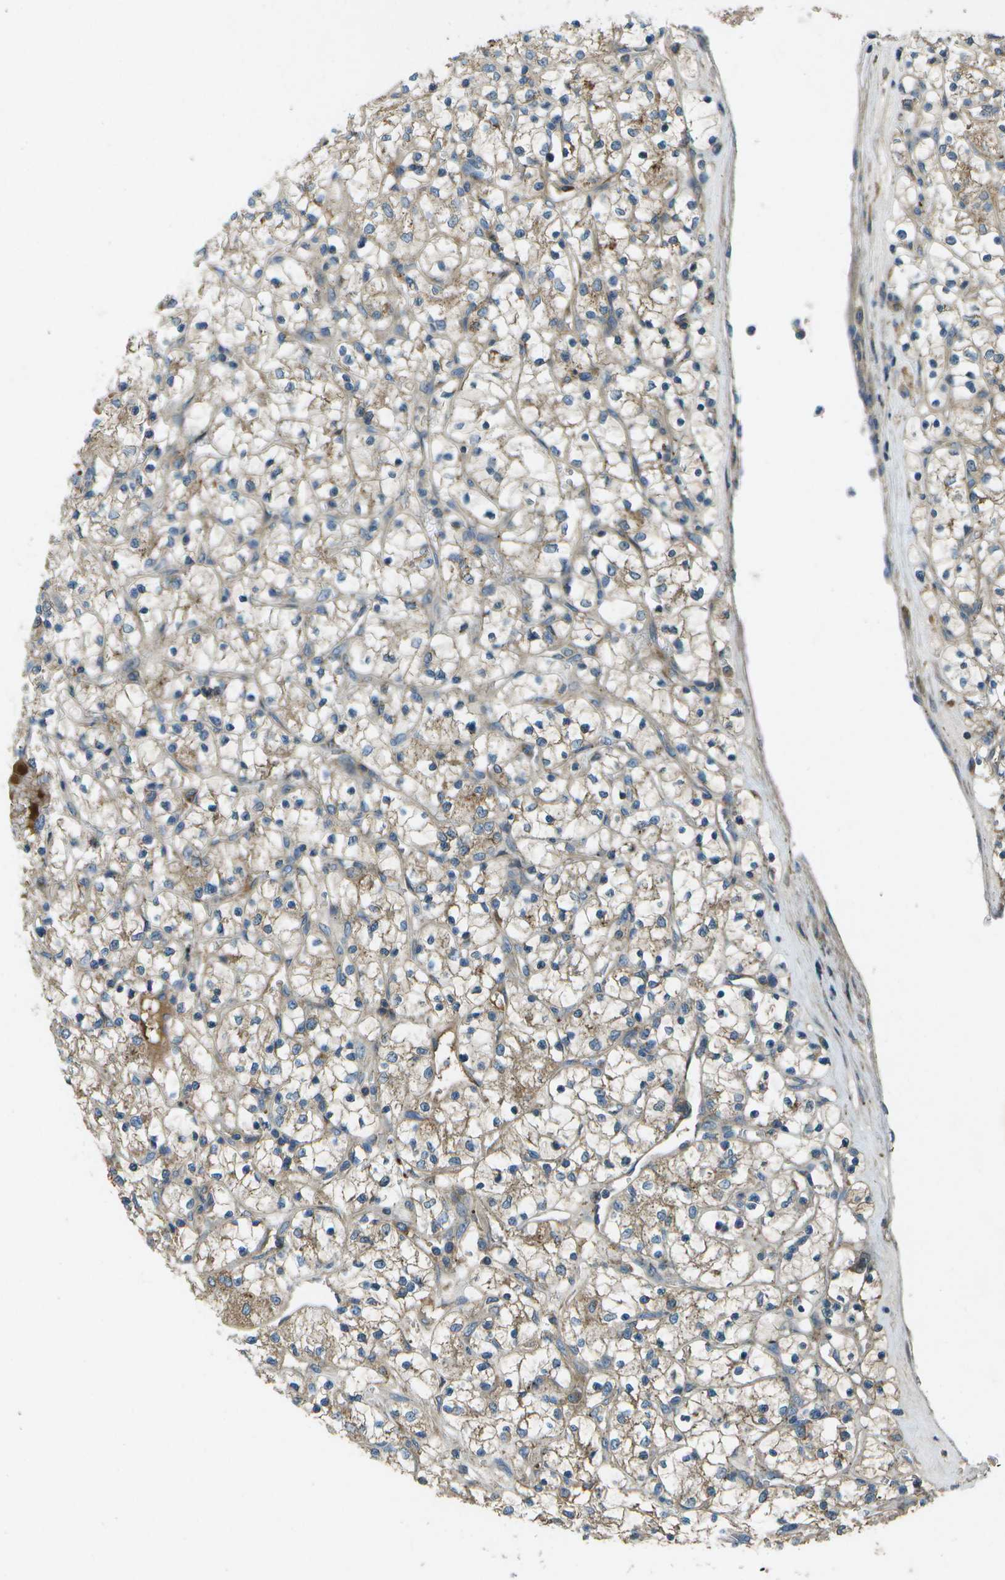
{"staining": {"intensity": "weak", "quantity": ">75%", "location": "cytoplasmic/membranous"}, "tissue": "renal cancer", "cell_type": "Tumor cells", "image_type": "cancer", "snomed": [{"axis": "morphology", "description": "Adenocarcinoma, NOS"}, {"axis": "topography", "description": "Kidney"}], "caption": "Tumor cells display low levels of weak cytoplasmic/membranous expression in about >75% of cells in renal cancer.", "gene": "PXYLP1", "patient": {"sex": "female", "age": 69}}